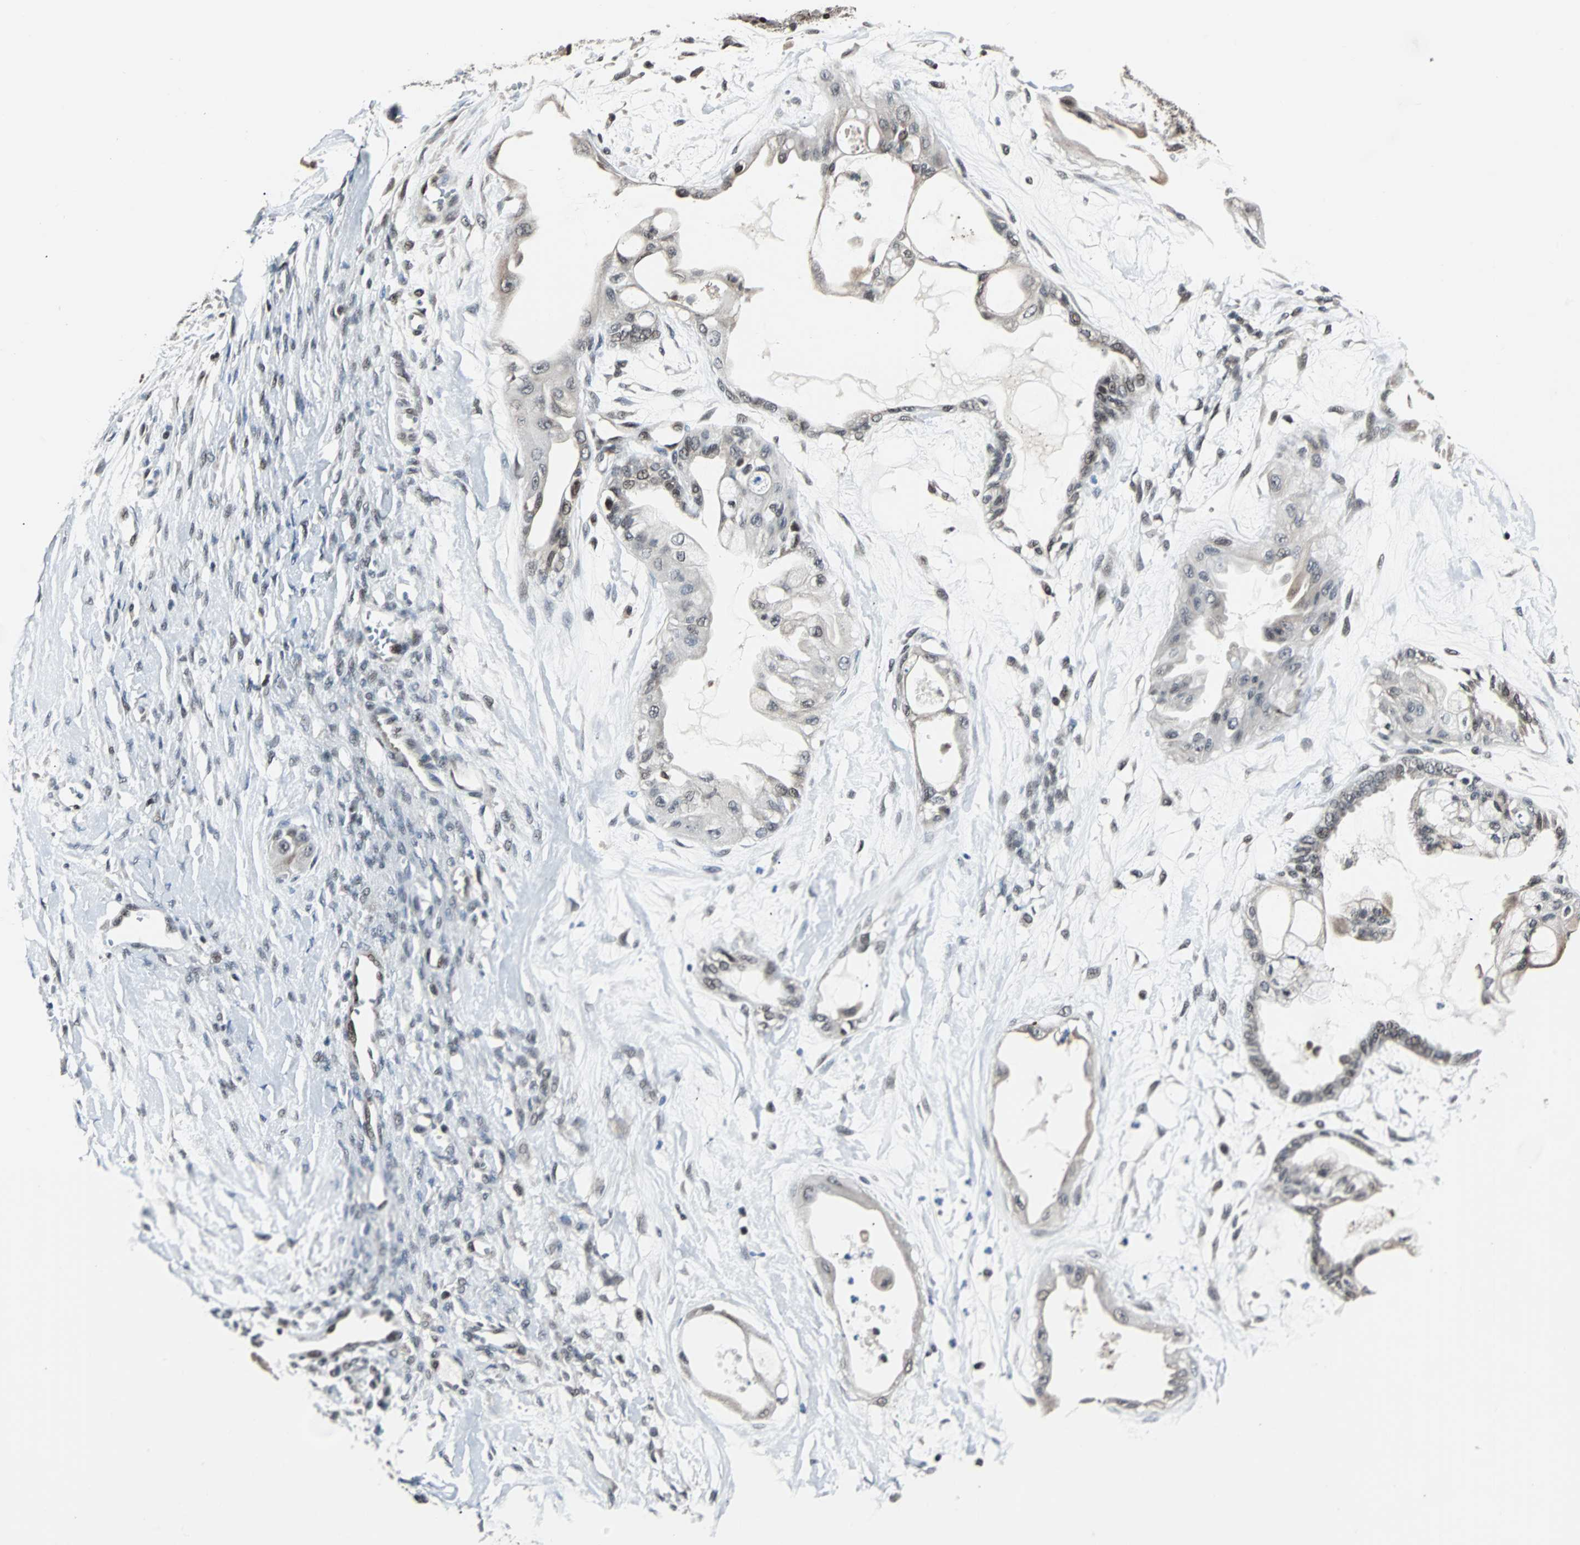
{"staining": {"intensity": "weak", "quantity": "25%-75%", "location": "cytoplasmic/membranous,nuclear"}, "tissue": "ovarian cancer", "cell_type": "Tumor cells", "image_type": "cancer", "snomed": [{"axis": "morphology", "description": "Carcinoma, NOS"}, {"axis": "morphology", "description": "Carcinoma, endometroid"}, {"axis": "topography", "description": "Ovary"}], "caption": "IHC of endometroid carcinoma (ovarian) shows low levels of weak cytoplasmic/membranous and nuclear expression in about 25%-75% of tumor cells. (DAB (3,3'-diaminobenzidine) IHC, brown staining for protein, blue staining for nuclei).", "gene": "TERF2IP", "patient": {"sex": "female", "age": 50}}